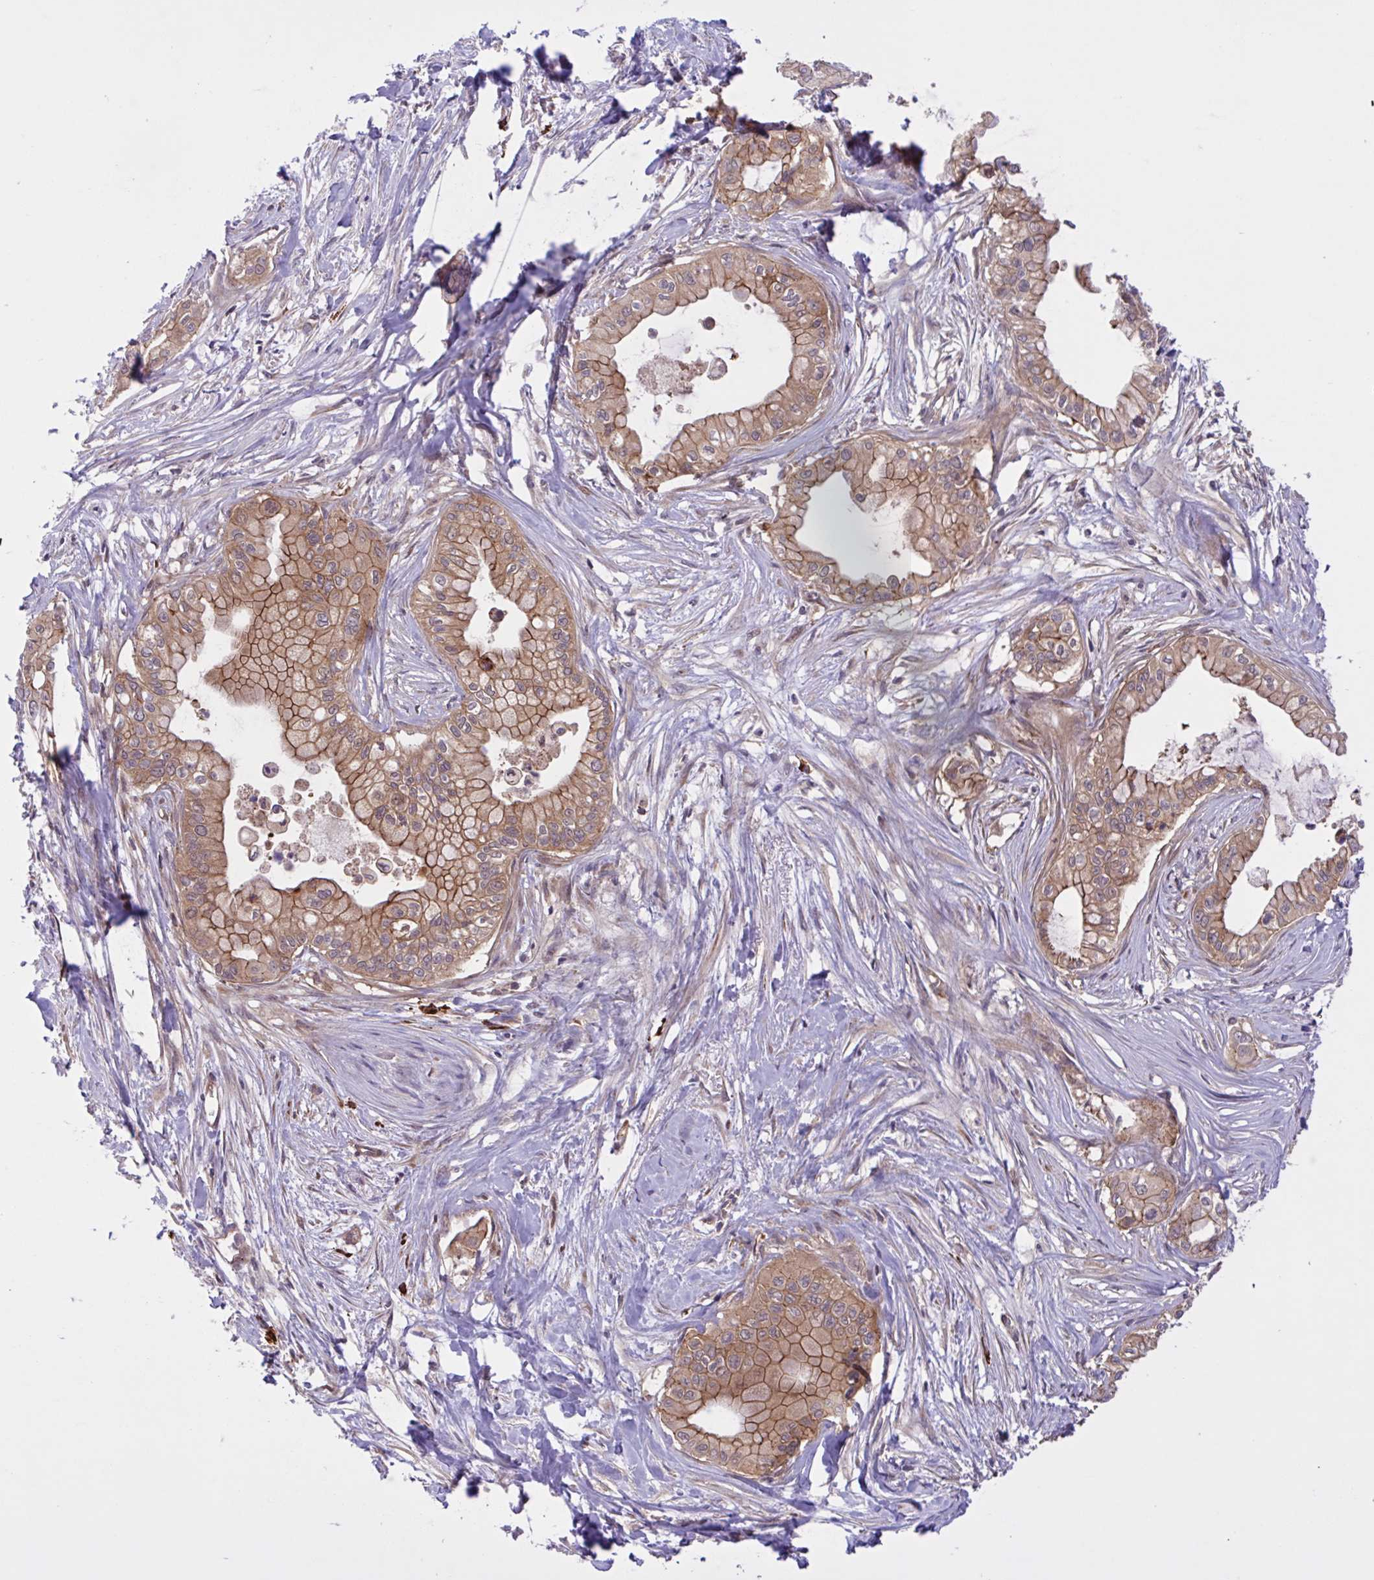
{"staining": {"intensity": "moderate", "quantity": ">75%", "location": "cytoplasmic/membranous"}, "tissue": "pancreatic cancer", "cell_type": "Tumor cells", "image_type": "cancer", "snomed": [{"axis": "morphology", "description": "Adenocarcinoma, NOS"}, {"axis": "topography", "description": "Pancreas"}], "caption": "DAB immunohistochemical staining of pancreatic cancer reveals moderate cytoplasmic/membranous protein staining in approximately >75% of tumor cells. The protein of interest is shown in brown color, while the nuclei are stained blue.", "gene": "INTS10", "patient": {"sex": "male", "age": 78}}